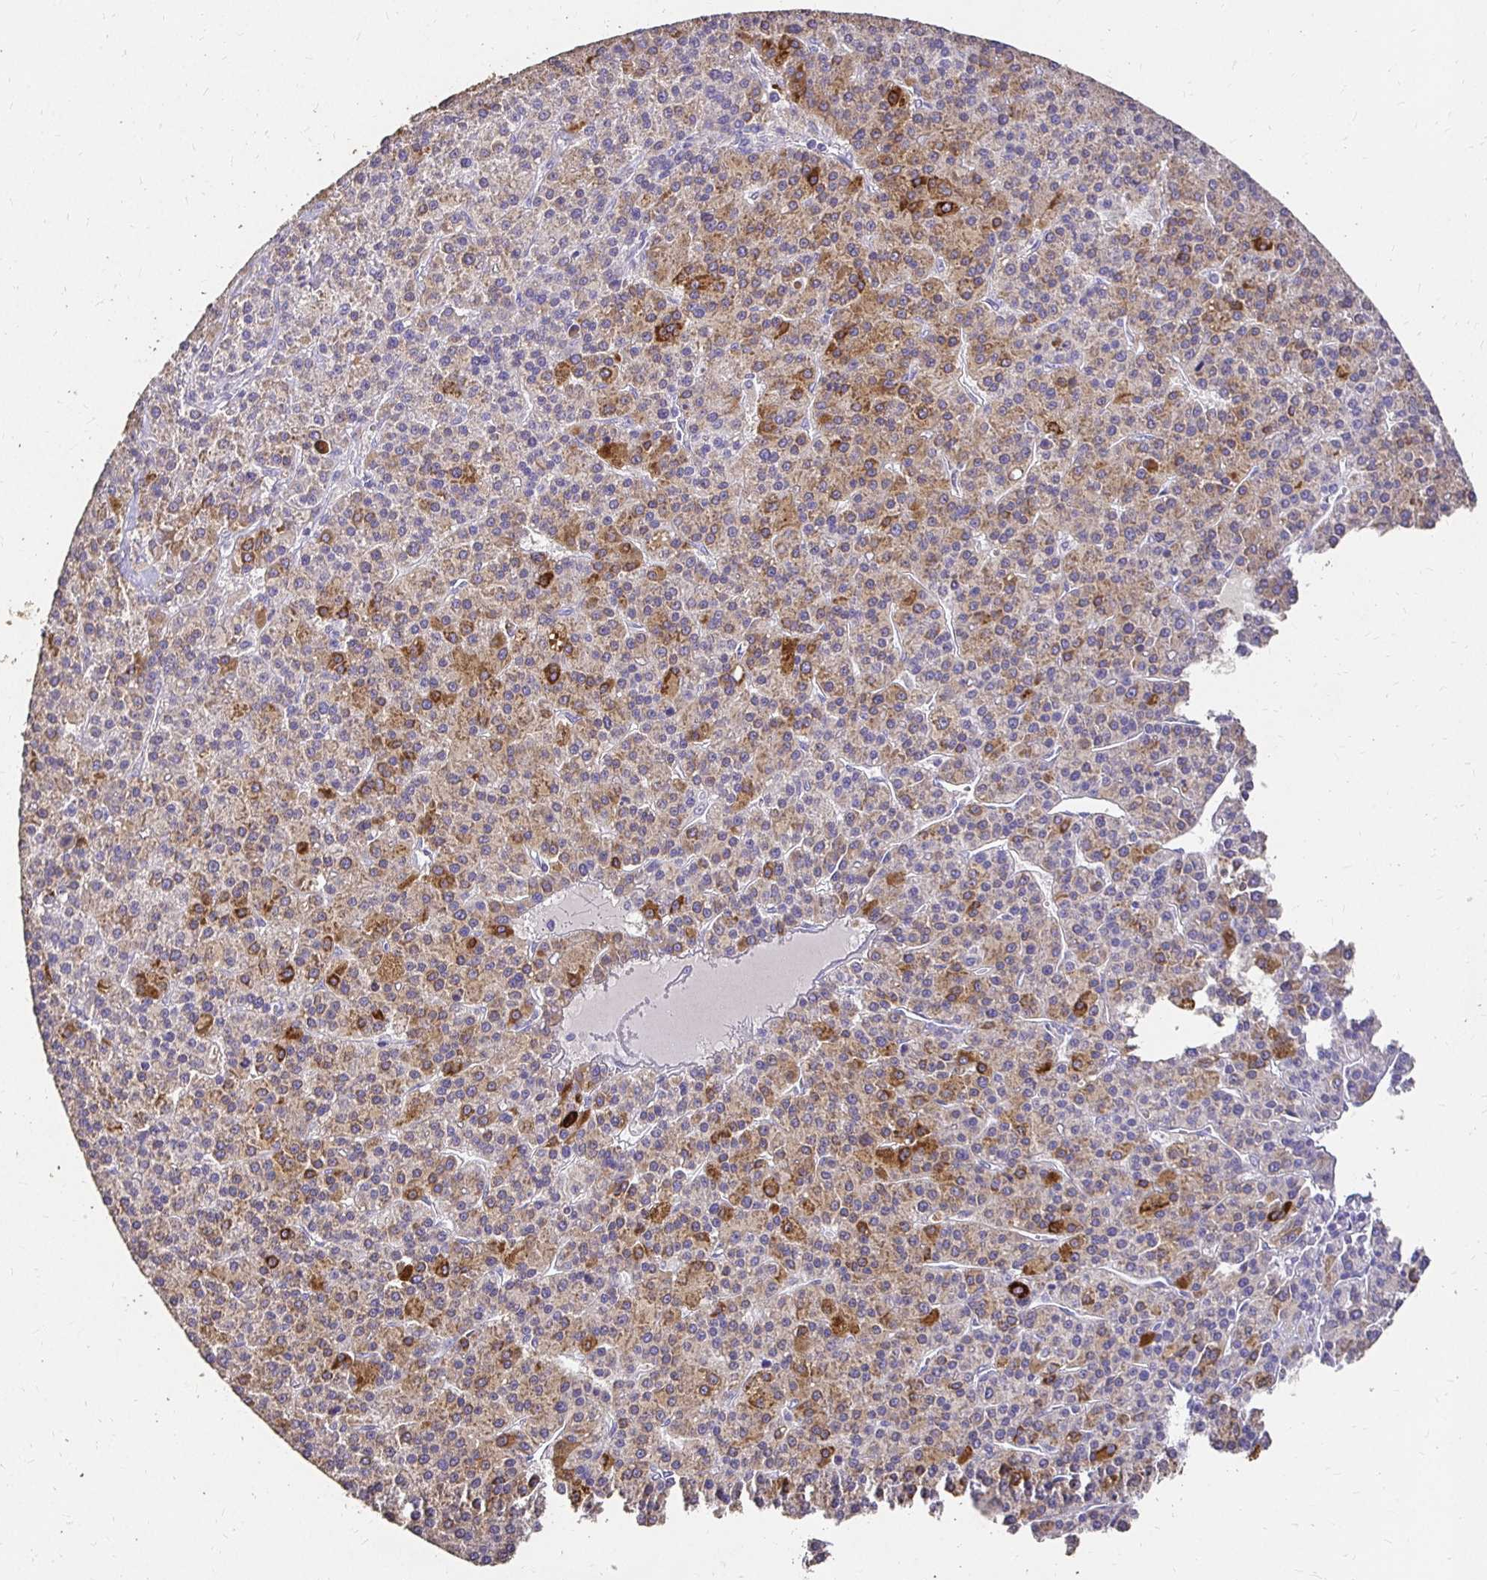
{"staining": {"intensity": "moderate", "quantity": "25%-75%", "location": "cytoplasmic/membranous"}, "tissue": "liver cancer", "cell_type": "Tumor cells", "image_type": "cancer", "snomed": [{"axis": "morphology", "description": "Carcinoma, Hepatocellular, NOS"}, {"axis": "topography", "description": "Liver"}], "caption": "A medium amount of moderate cytoplasmic/membranous staining is identified in about 25%-75% of tumor cells in liver hepatocellular carcinoma tissue. The protein is shown in brown color, while the nuclei are stained blue.", "gene": "UGT1A6", "patient": {"sex": "female", "age": 58}}